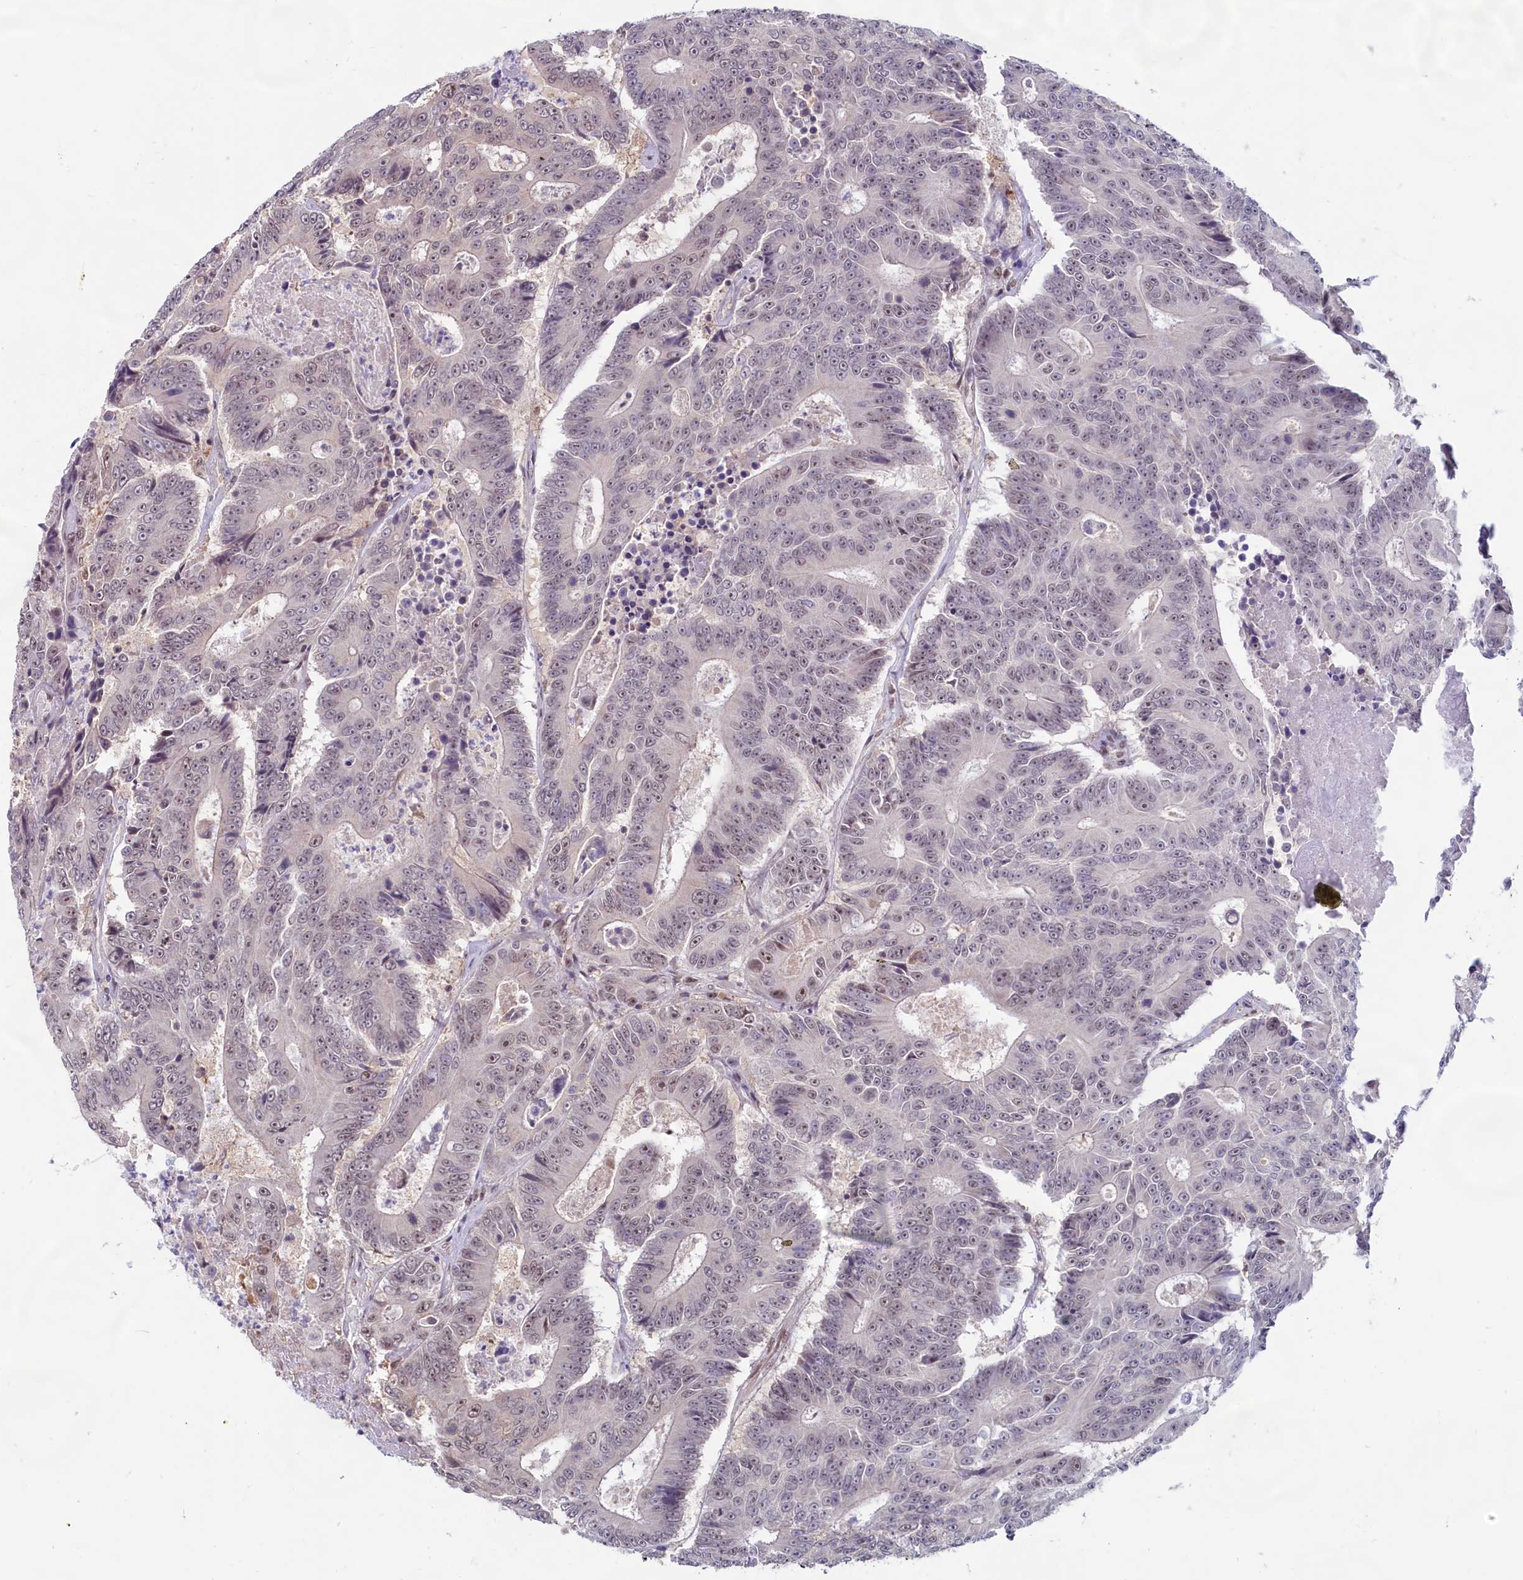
{"staining": {"intensity": "moderate", "quantity": "<25%", "location": "nuclear"}, "tissue": "colorectal cancer", "cell_type": "Tumor cells", "image_type": "cancer", "snomed": [{"axis": "morphology", "description": "Adenocarcinoma, NOS"}, {"axis": "topography", "description": "Colon"}], "caption": "Human colorectal adenocarcinoma stained with a brown dye displays moderate nuclear positive staining in about <25% of tumor cells.", "gene": "C1D", "patient": {"sex": "male", "age": 83}}